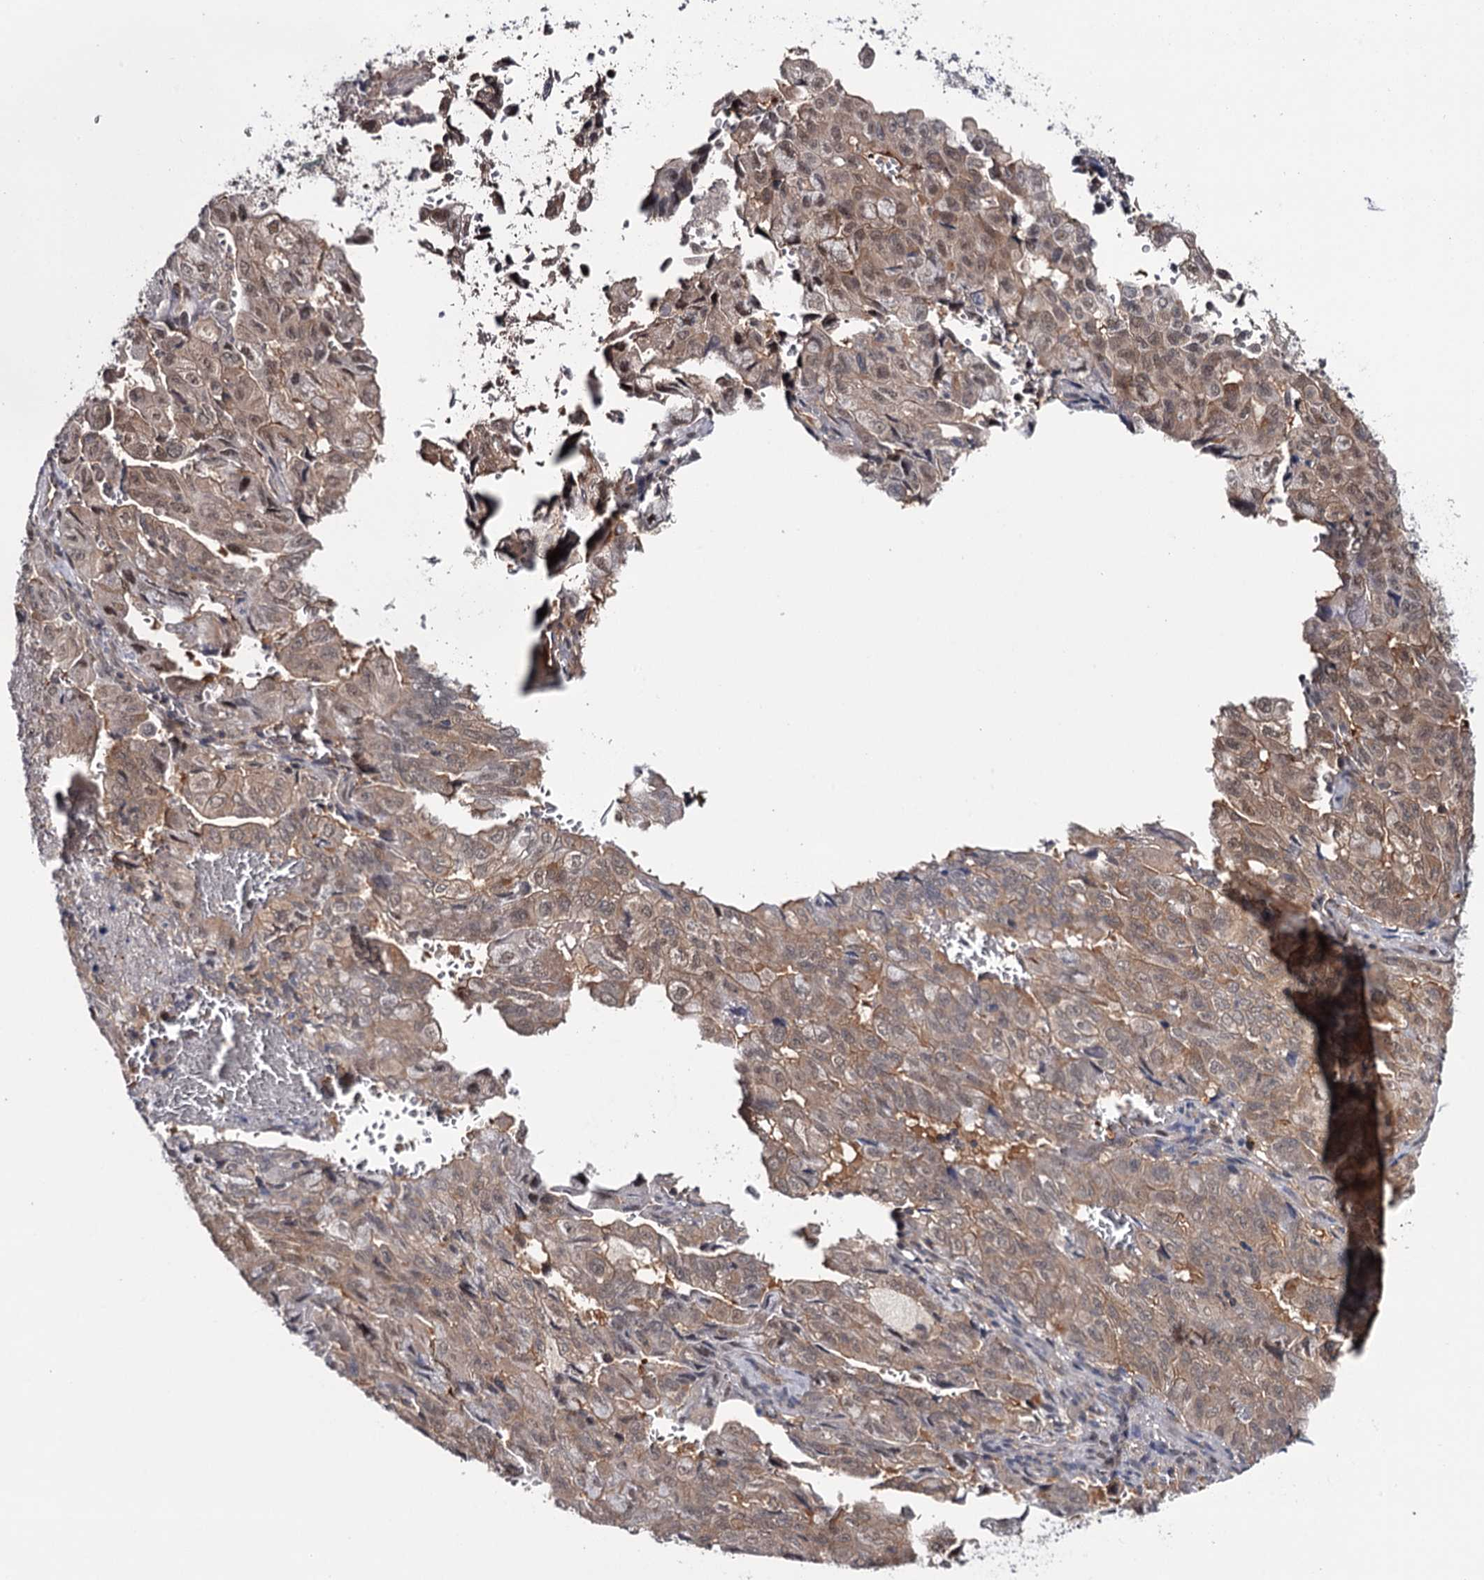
{"staining": {"intensity": "weak", "quantity": "25%-75%", "location": "cytoplasmic/membranous"}, "tissue": "pancreatic cancer", "cell_type": "Tumor cells", "image_type": "cancer", "snomed": [{"axis": "morphology", "description": "Adenocarcinoma, NOS"}, {"axis": "topography", "description": "Pancreas"}], "caption": "Protein expression by IHC demonstrates weak cytoplasmic/membranous staining in approximately 25%-75% of tumor cells in pancreatic adenocarcinoma.", "gene": "GTSF1", "patient": {"sex": "male", "age": 59}}